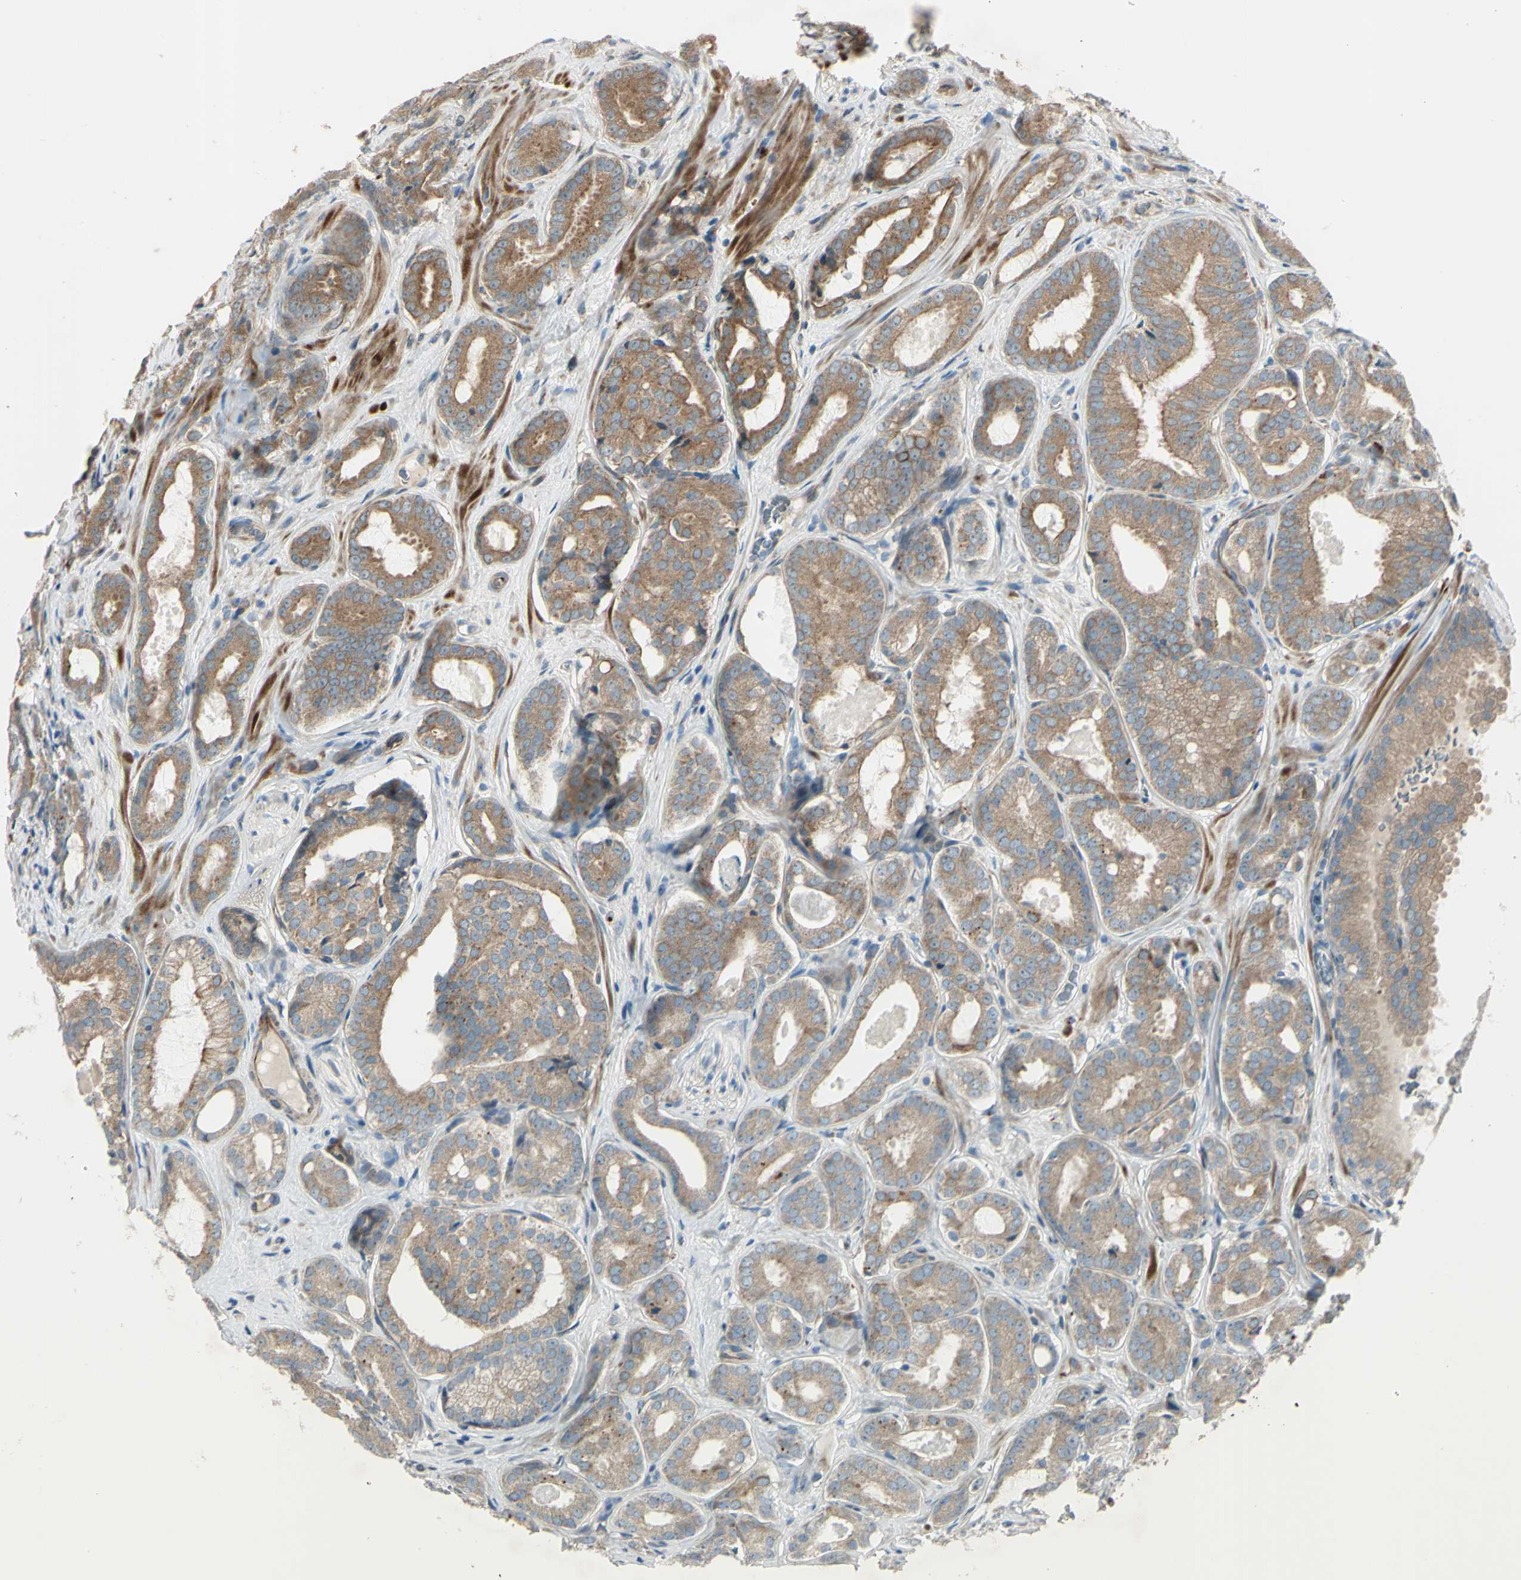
{"staining": {"intensity": "moderate", "quantity": ">75%", "location": "cytoplasmic/membranous"}, "tissue": "prostate cancer", "cell_type": "Tumor cells", "image_type": "cancer", "snomed": [{"axis": "morphology", "description": "Adenocarcinoma, High grade"}, {"axis": "topography", "description": "Prostate"}], "caption": "Tumor cells display medium levels of moderate cytoplasmic/membranous staining in about >75% of cells in high-grade adenocarcinoma (prostate).", "gene": "NDFIP1", "patient": {"sex": "male", "age": 64}}